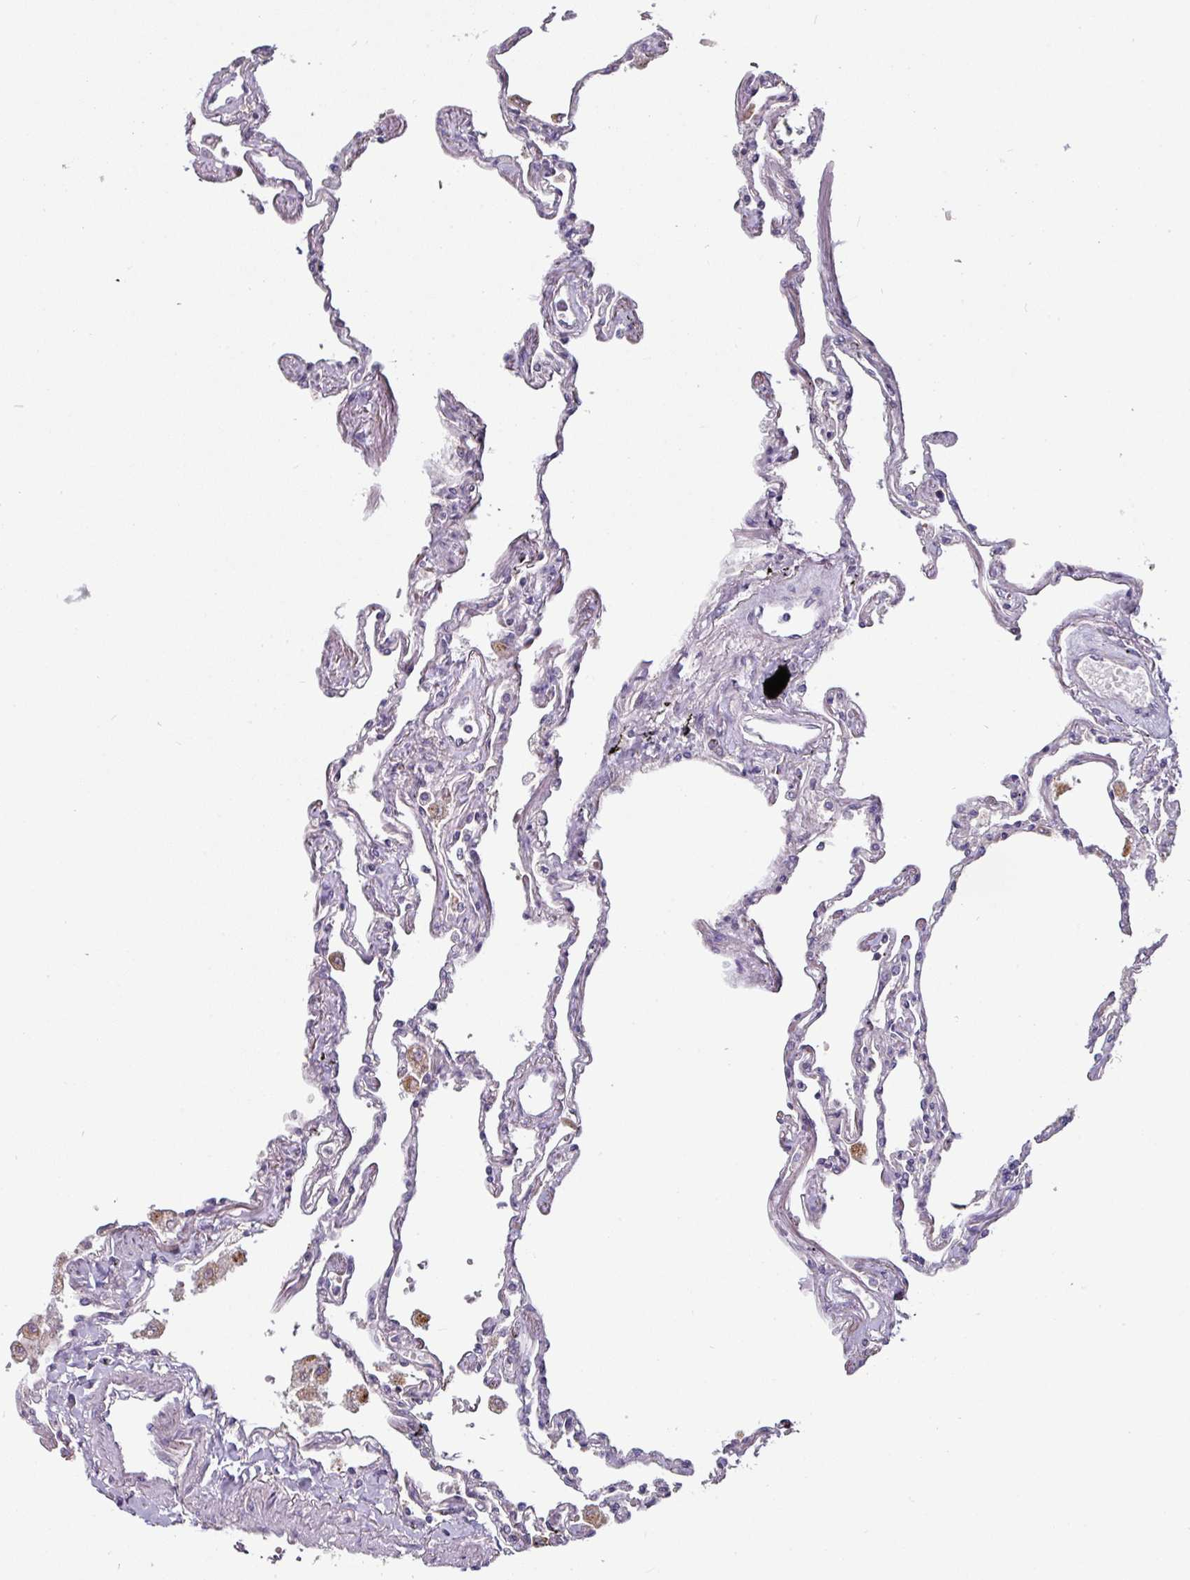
{"staining": {"intensity": "negative", "quantity": "none", "location": "none"}, "tissue": "lung", "cell_type": "Alveolar cells", "image_type": "normal", "snomed": [{"axis": "morphology", "description": "Normal tissue, NOS"}, {"axis": "topography", "description": "Lung"}], "caption": "An immunohistochemistry micrograph of normal lung is shown. There is no staining in alveolar cells of lung.", "gene": "SWSAP1", "patient": {"sex": "female", "age": 67}}